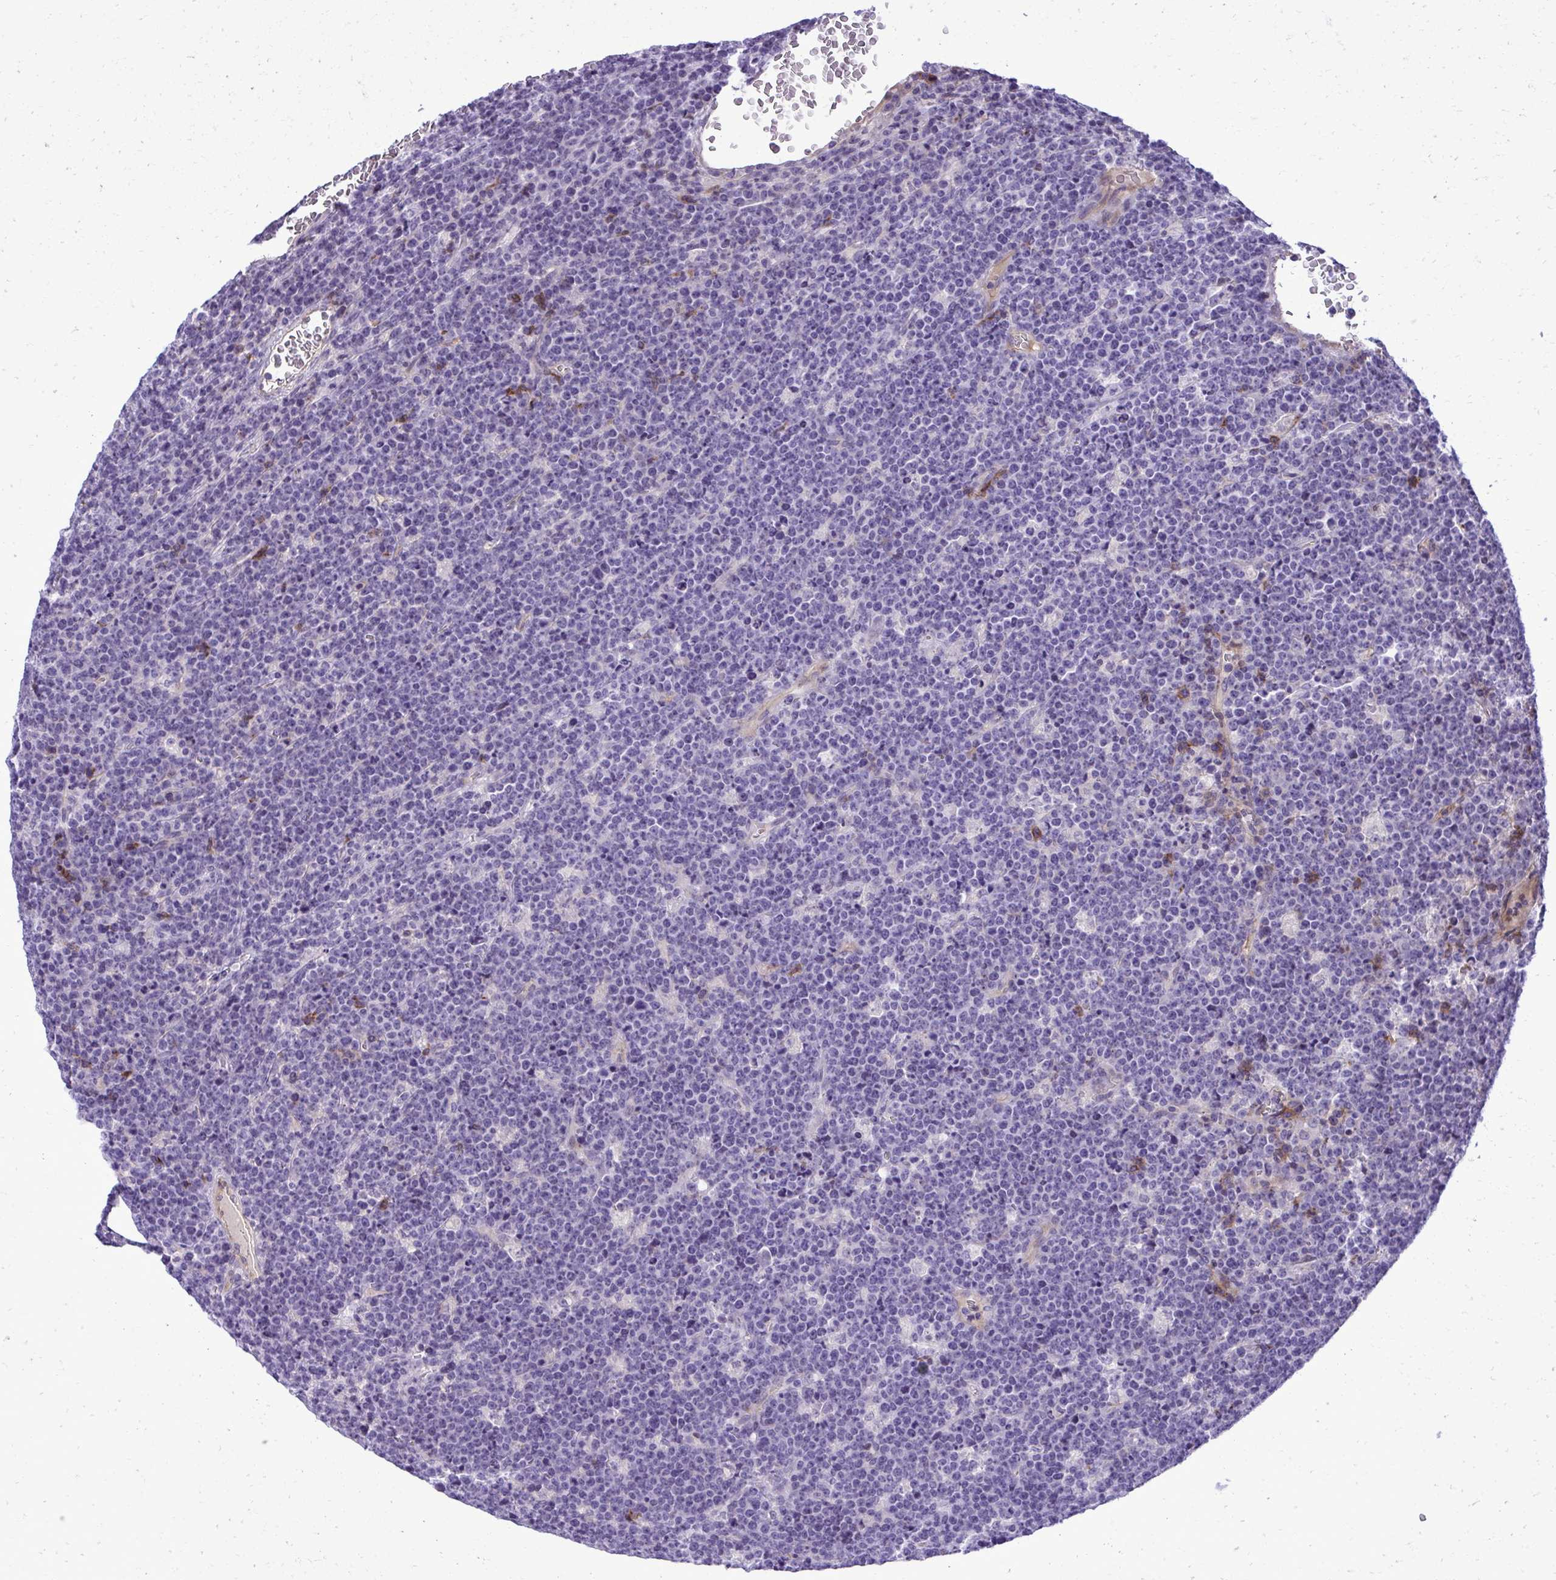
{"staining": {"intensity": "negative", "quantity": "none", "location": "none"}, "tissue": "lymphoma", "cell_type": "Tumor cells", "image_type": "cancer", "snomed": [{"axis": "morphology", "description": "Malignant lymphoma, non-Hodgkin's type, High grade"}, {"axis": "topography", "description": "Ovary"}], "caption": "Tumor cells show no significant positivity in malignant lymphoma, non-Hodgkin's type (high-grade). (Immunohistochemistry, brightfield microscopy, high magnification).", "gene": "PITPNM3", "patient": {"sex": "female", "age": 56}}